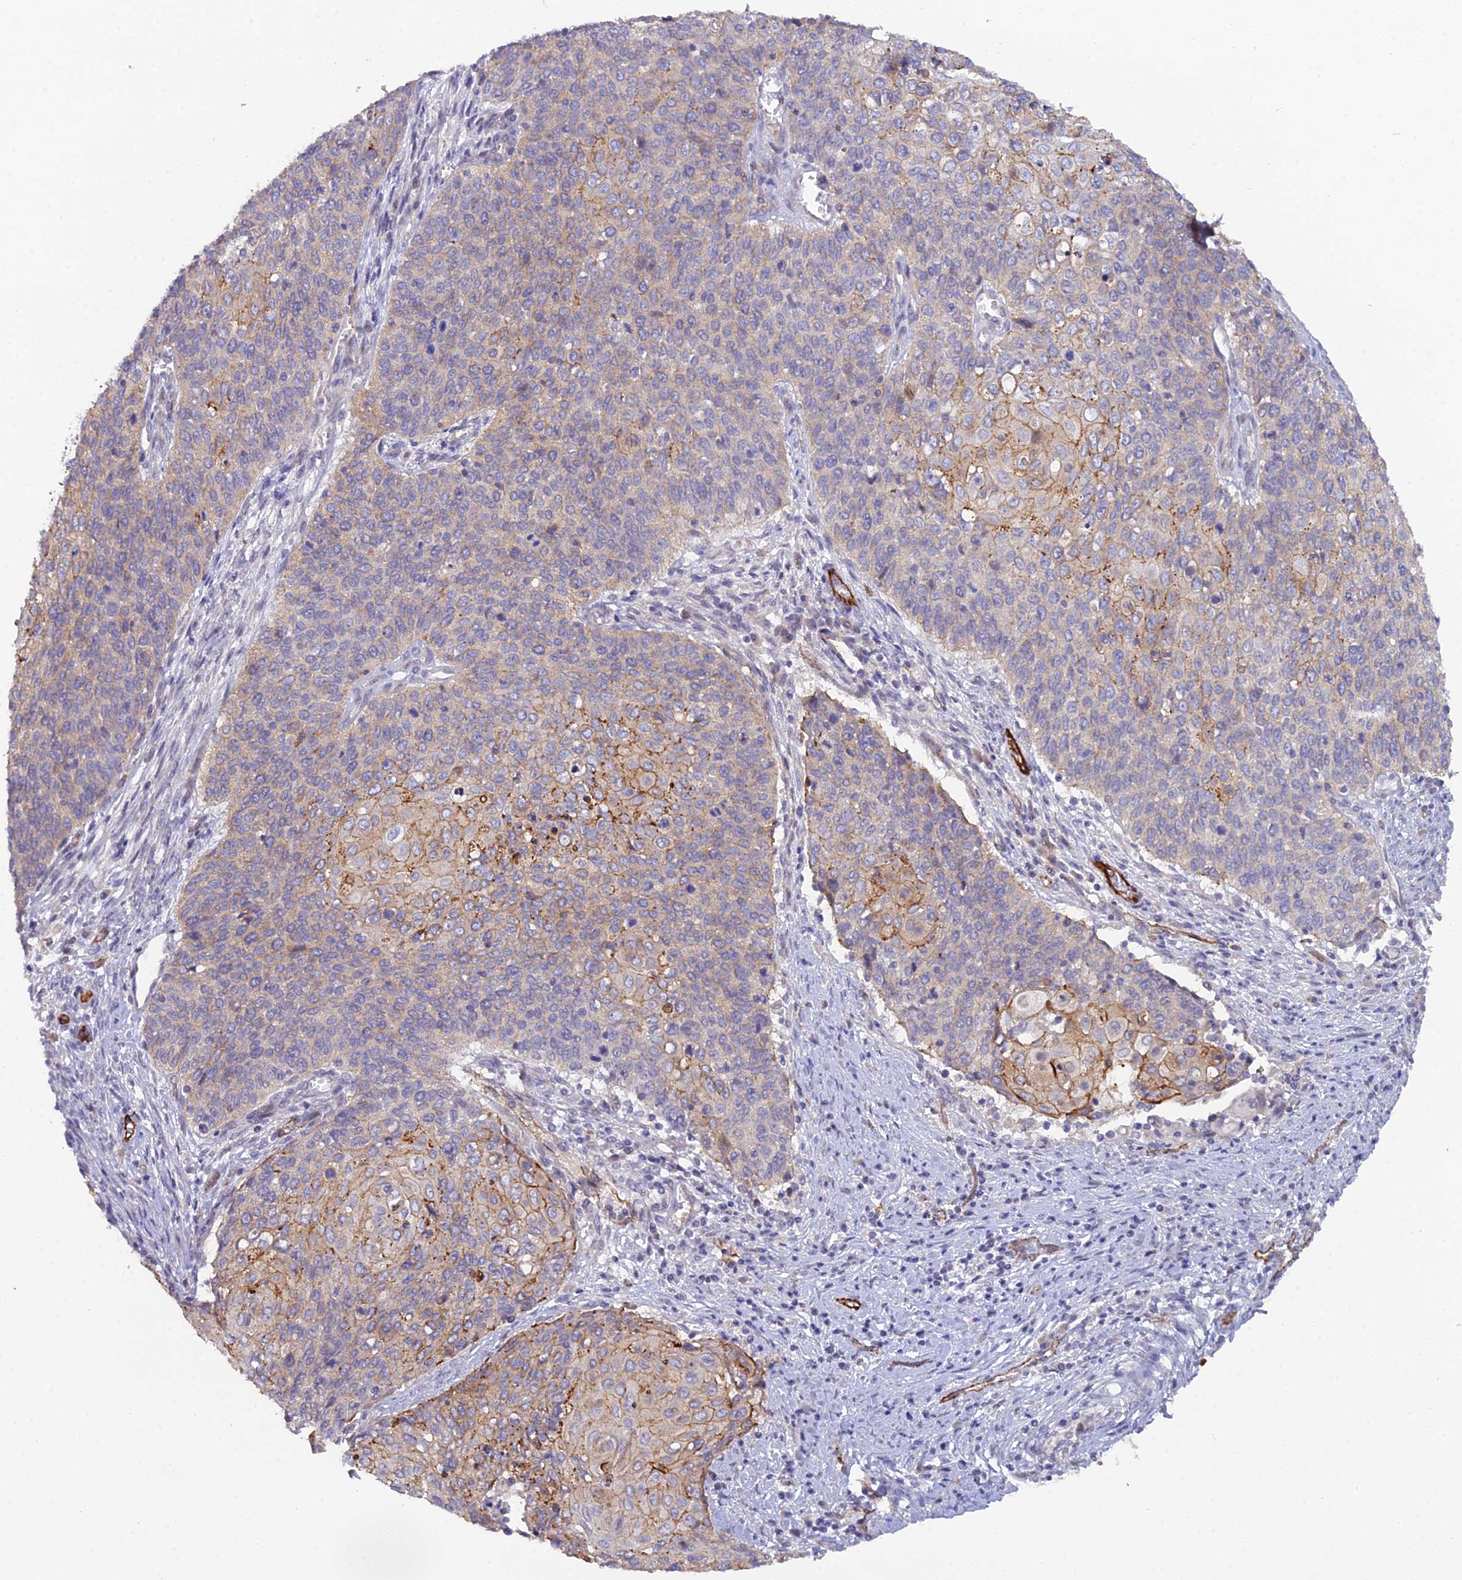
{"staining": {"intensity": "moderate", "quantity": "<25%", "location": "cytoplasmic/membranous"}, "tissue": "cervical cancer", "cell_type": "Tumor cells", "image_type": "cancer", "snomed": [{"axis": "morphology", "description": "Squamous cell carcinoma, NOS"}, {"axis": "topography", "description": "Cervix"}], "caption": "High-power microscopy captured an immunohistochemistry image of cervical cancer (squamous cell carcinoma), revealing moderate cytoplasmic/membranous positivity in approximately <25% of tumor cells.", "gene": "CFAP47", "patient": {"sex": "female", "age": 39}}